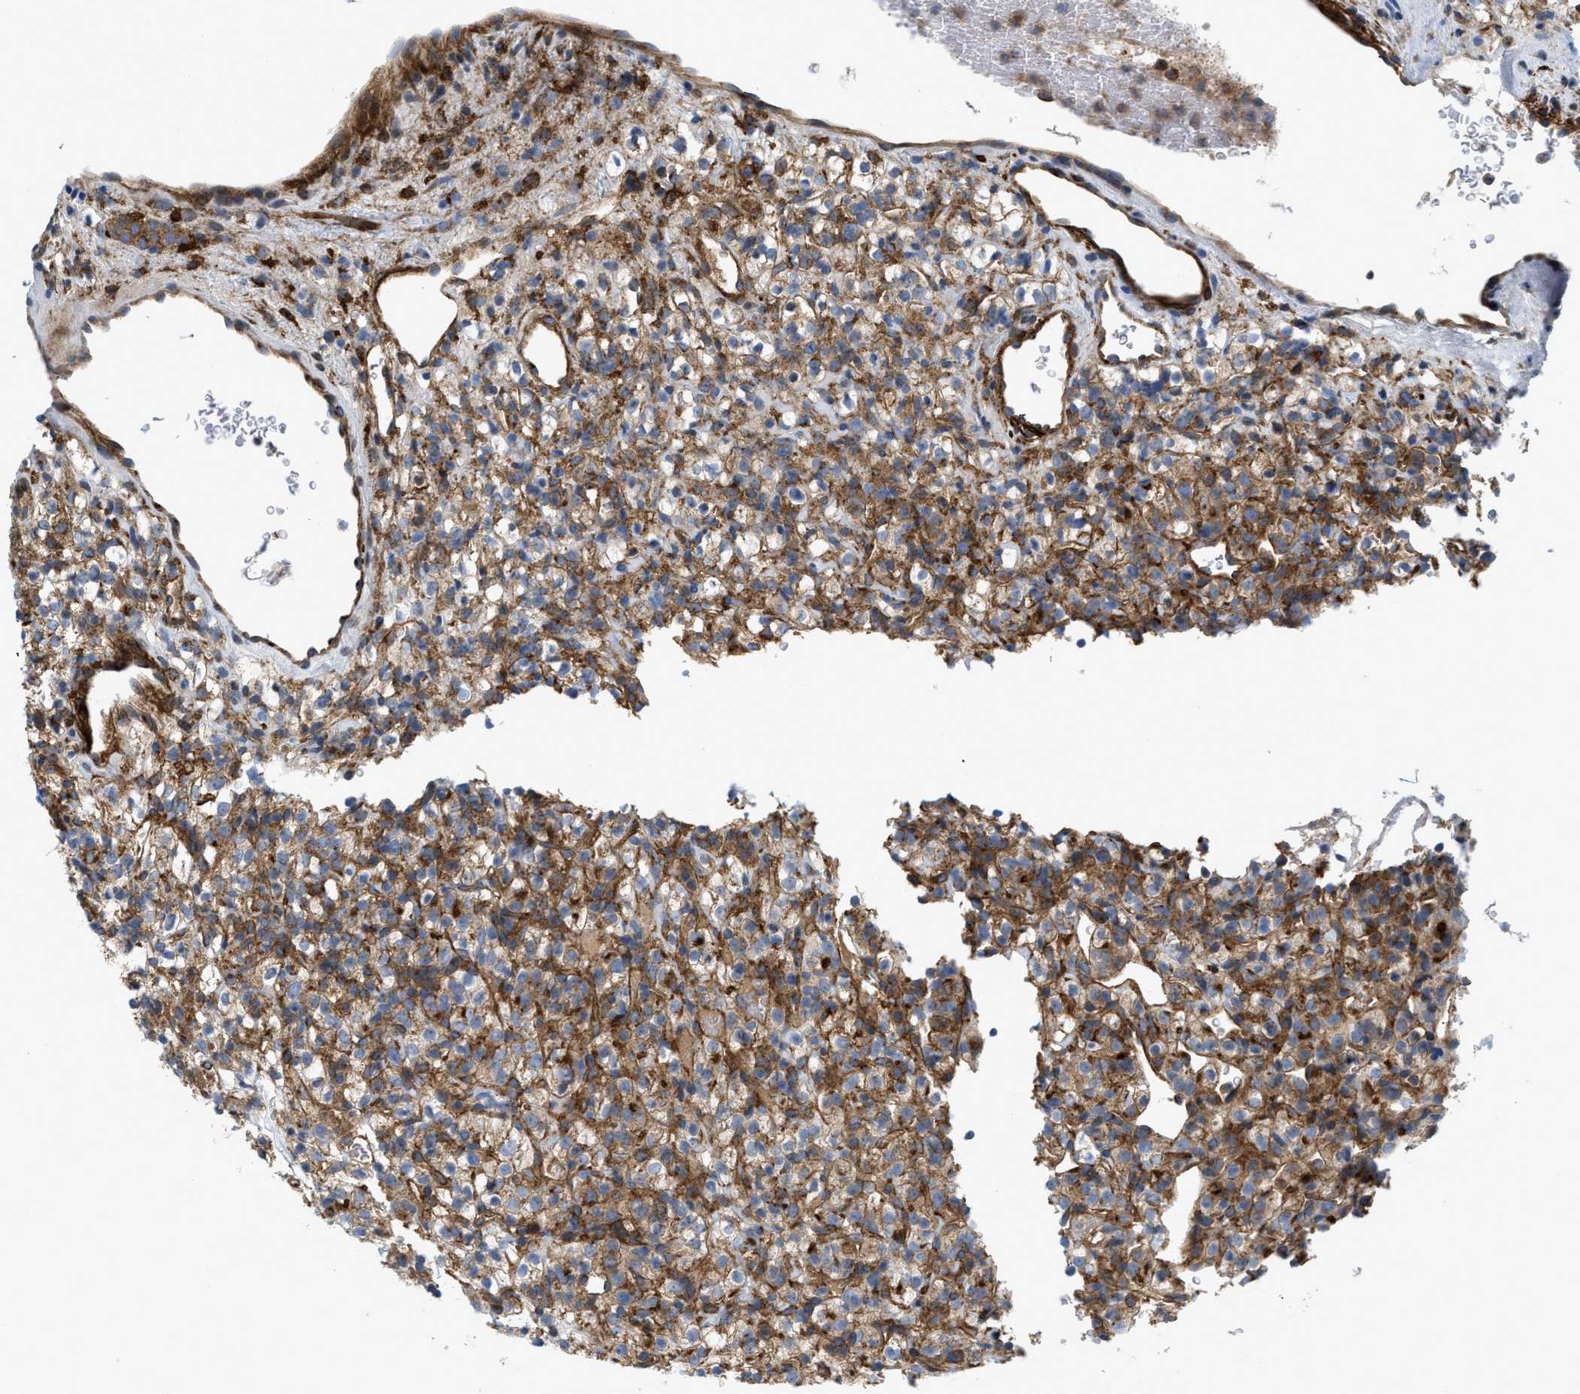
{"staining": {"intensity": "moderate", "quantity": ">75%", "location": "cytoplasmic/membranous"}, "tissue": "renal cancer", "cell_type": "Tumor cells", "image_type": "cancer", "snomed": [{"axis": "morphology", "description": "Normal tissue, NOS"}, {"axis": "morphology", "description": "Adenocarcinoma, NOS"}, {"axis": "topography", "description": "Kidney"}], "caption": "Tumor cells show medium levels of moderate cytoplasmic/membranous positivity in approximately >75% of cells in renal cancer.", "gene": "PICALM", "patient": {"sex": "female", "age": 72}}